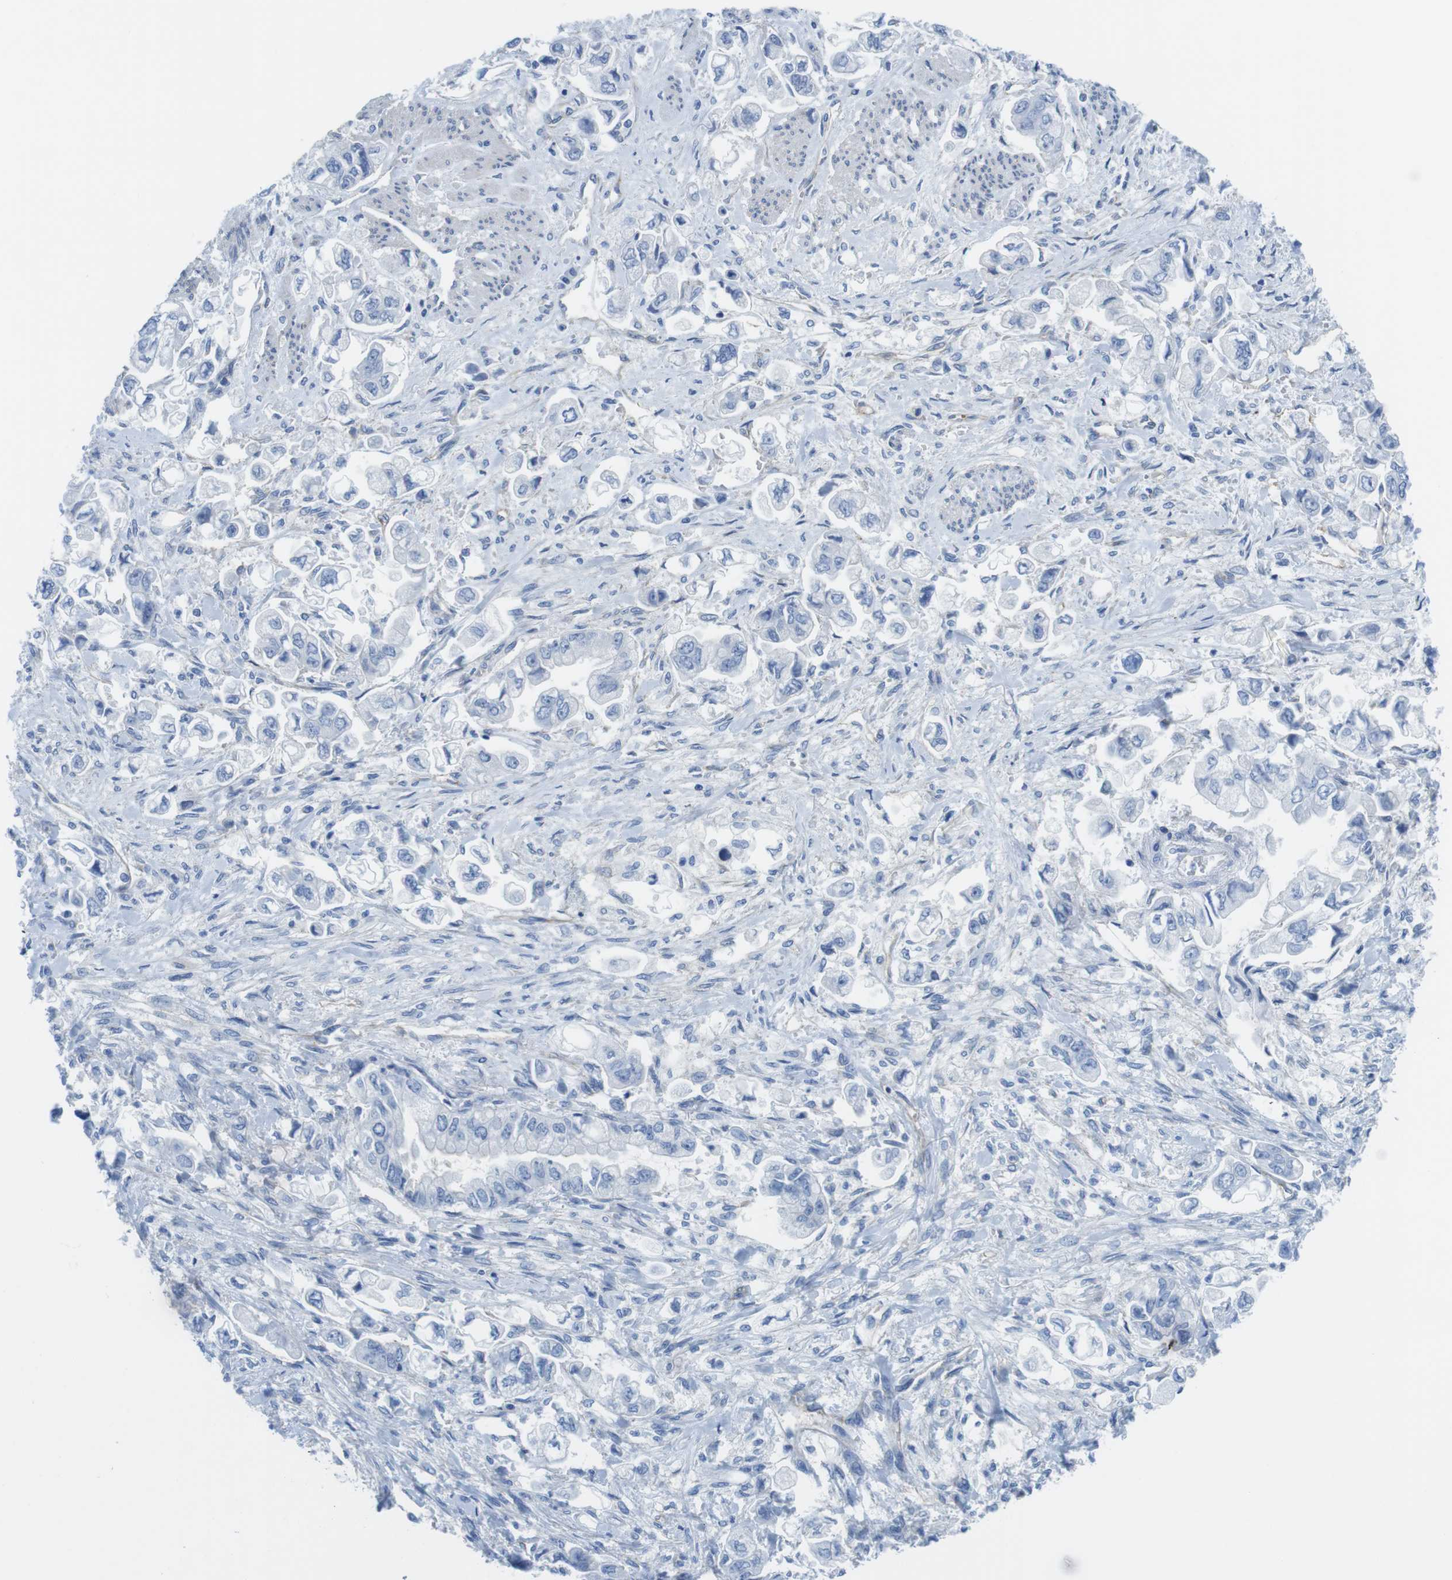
{"staining": {"intensity": "negative", "quantity": "none", "location": "none"}, "tissue": "stomach cancer", "cell_type": "Tumor cells", "image_type": "cancer", "snomed": [{"axis": "morphology", "description": "Normal tissue, NOS"}, {"axis": "morphology", "description": "Adenocarcinoma, NOS"}, {"axis": "topography", "description": "Stomach"}], "caption": "This micrograph is of adenocarcinoma (stomach) stained with immunohistochemistry (IHC) to label a protein in brown with the nuclei are counter-stained blue. There is no positivity in tumor cells.", "gene": "CDH8", "patient": {"sex": "male", "age": 62}}